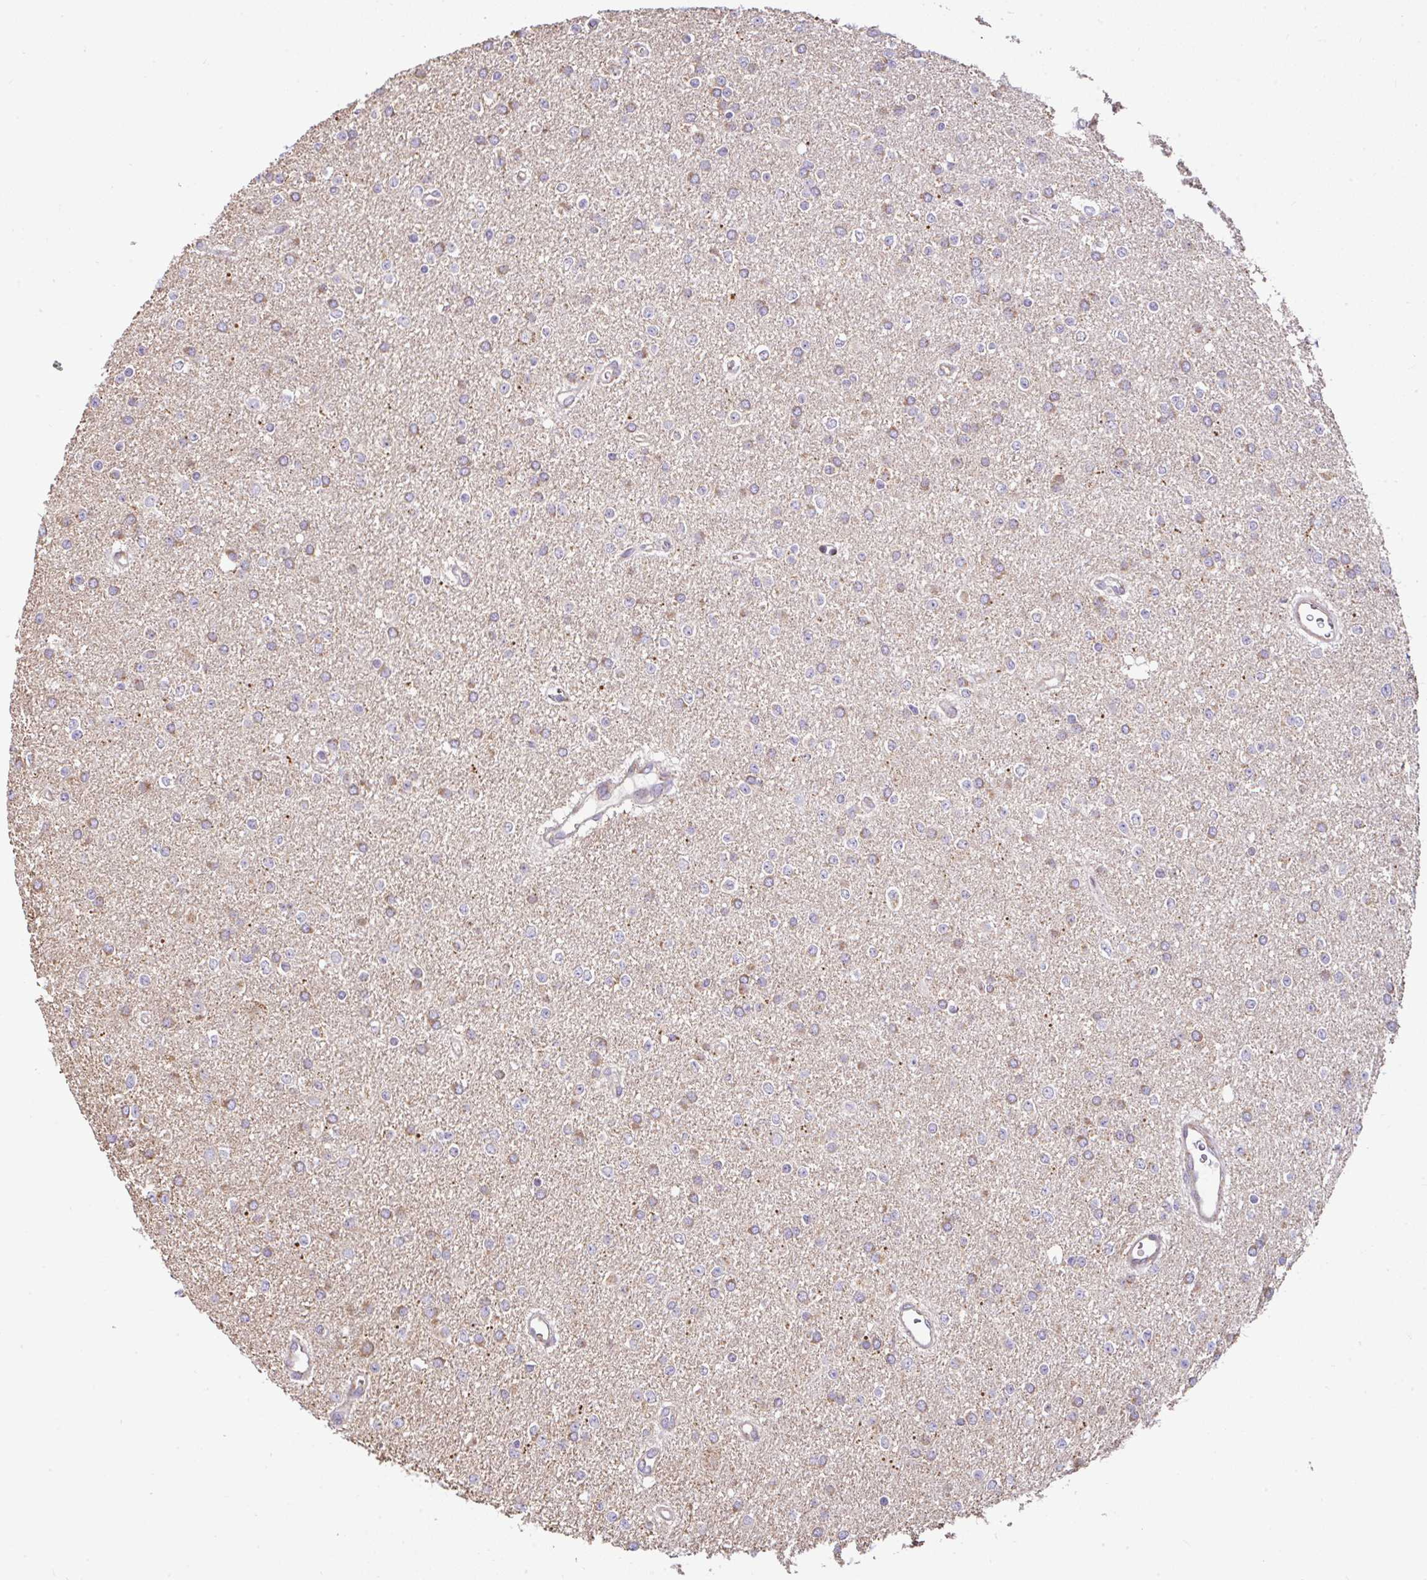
{"staining": {"intensity": "negative", "quantity": "none", "location": "none"}, "tissue": "glioma", "cell_type": "Tumor cells", "image_type": "cancer", "snomed": [{"axis": "morphology", "description": "Glioma, malignant, Low grade"}, {"axis": "topography", "description": "Brain"}], "caption": "An IHC image of glioma is shown. There is no staining in tumor cells of glioma.", "gene": "FIGNL1", "patient": {"sex": "female", "age": 34}}